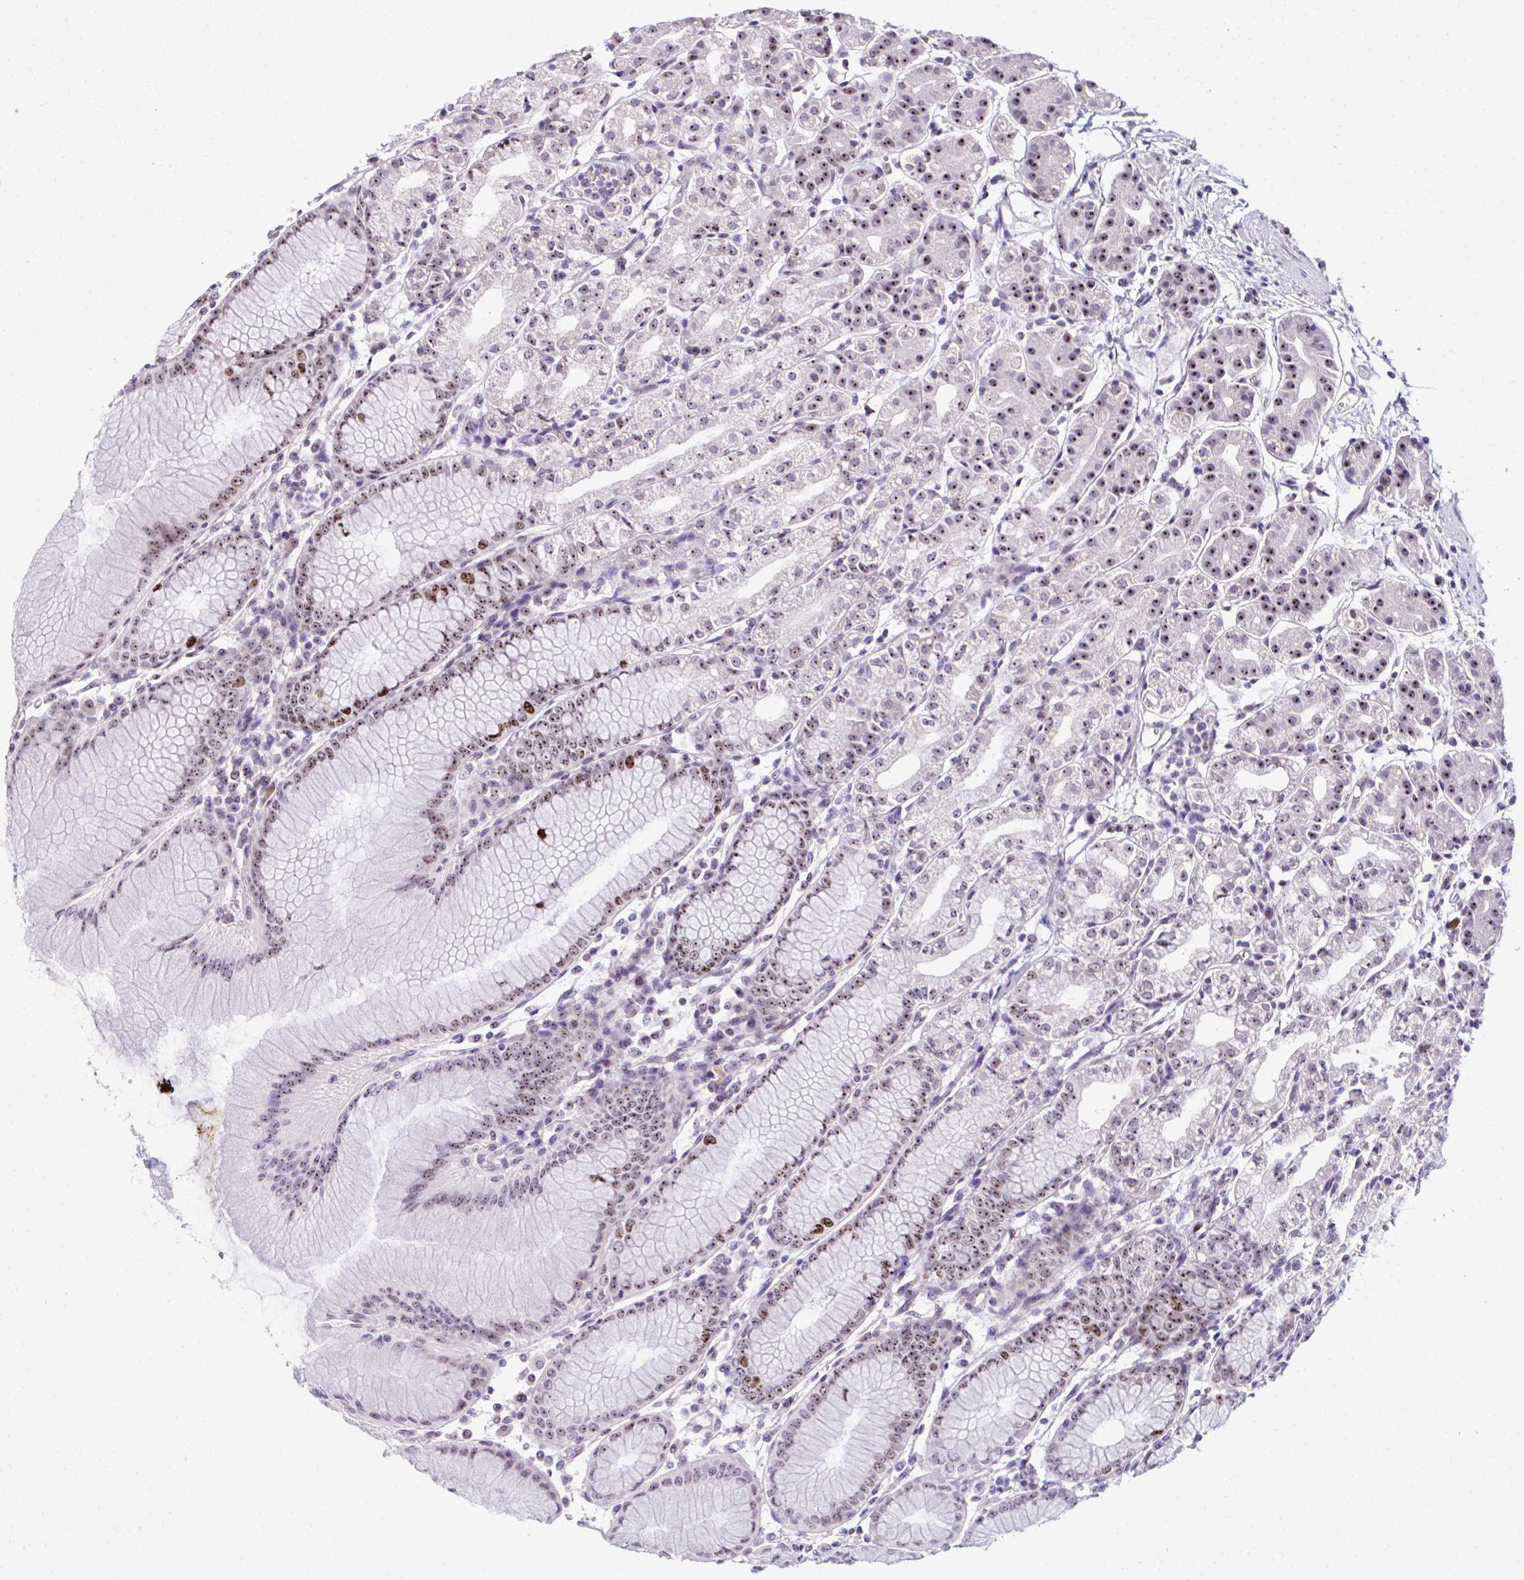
{"staining": {"intensity": "moderate", "quantity": ">75%", "location": "nuclear"}, "tissue": "stomach", "cell_type": "Glandular cells", "image_type": "normal", "snomed": [{"axis": "morphology", "description": "Normal tissue, NOS"}, {"axis": "topography", "description": "Stomach"}], "caption": "Glandular cells exhibit medium levels of moderate nuclear positivity in about >75% of cells in unremarkable human stomach. The staining was performed using DAB (3,3'-diaminobenzidine), with brown indicating positive protein expression. Nuclei are stained blue with hematoxylin.", "gene": "CEP72", "patient": {"sex": "female", "age": 57}}